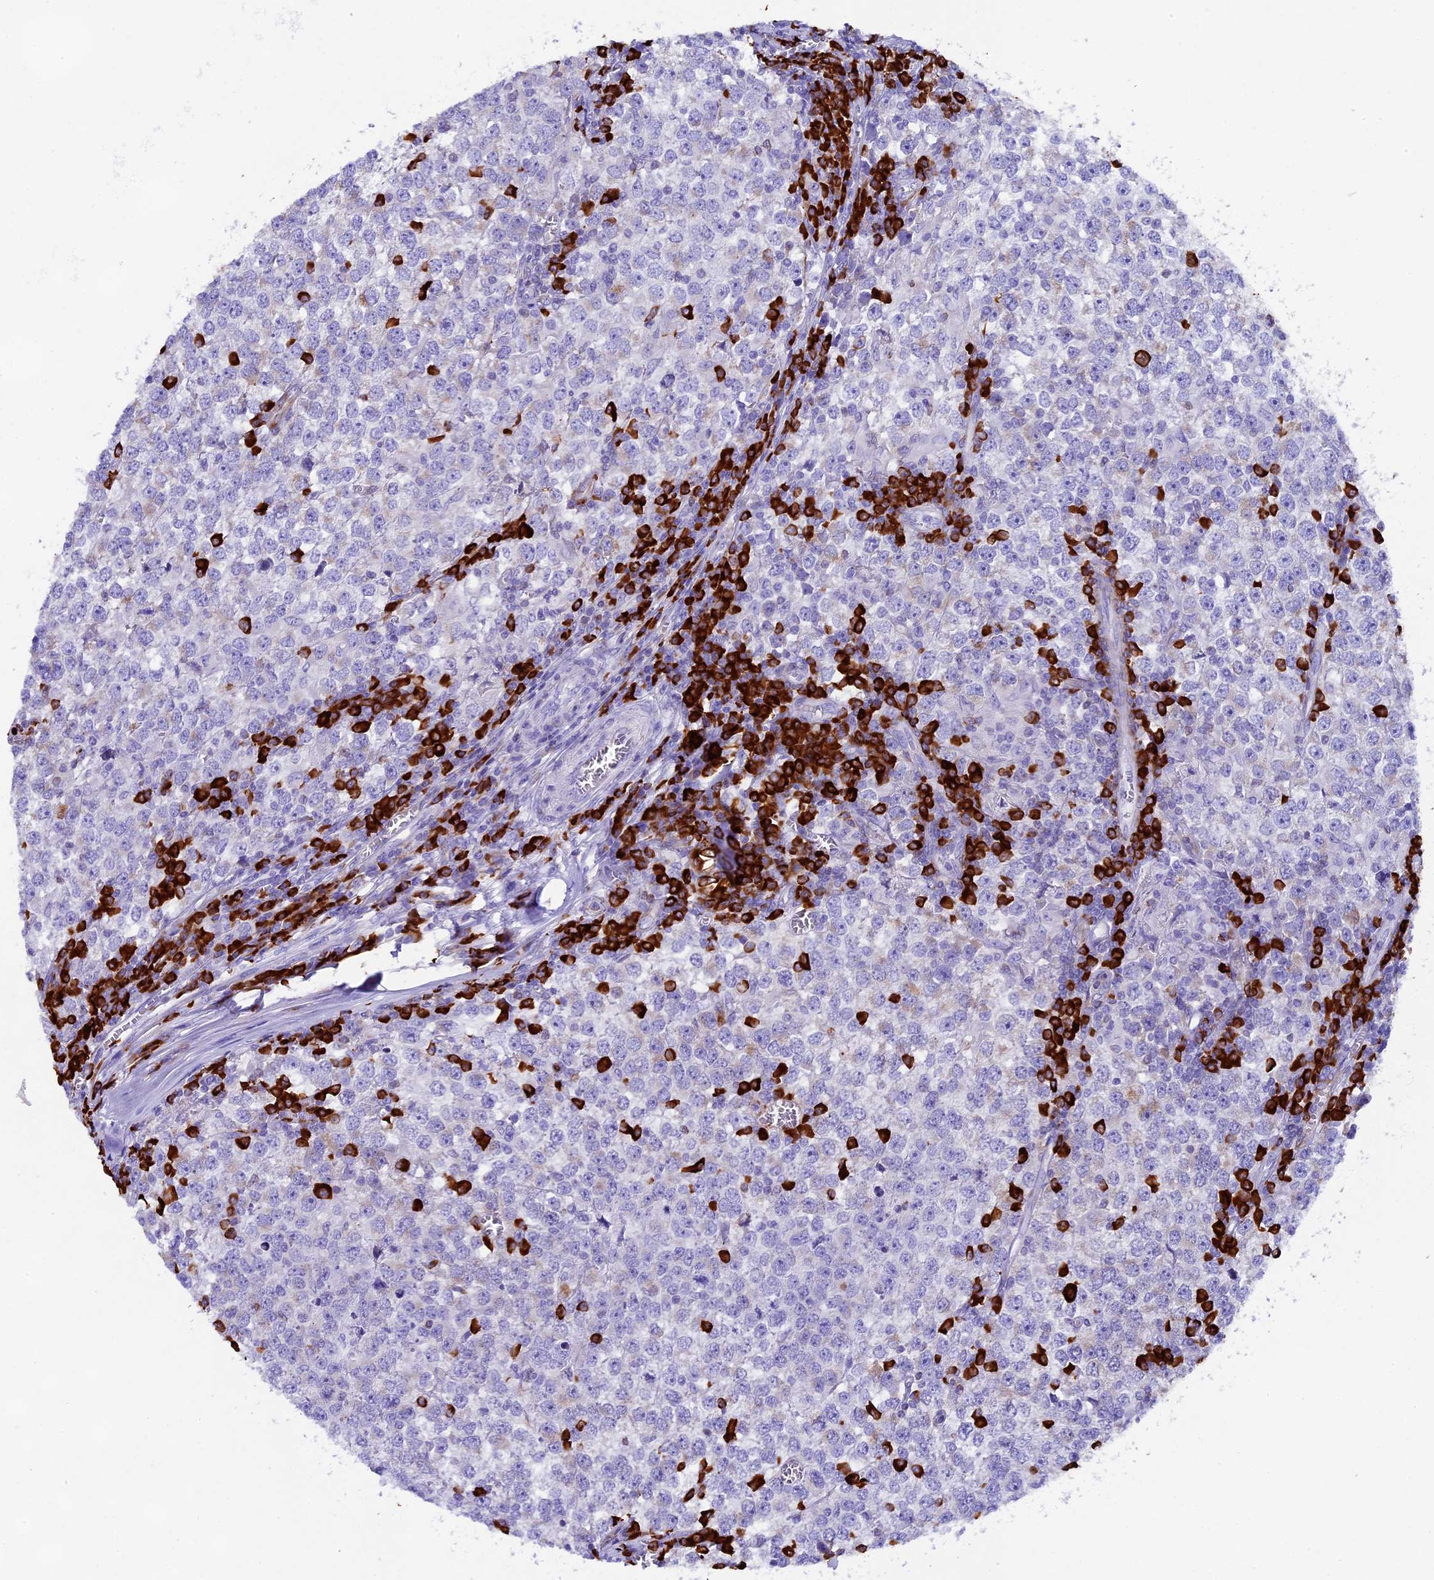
{"staining": {"intensity": "negative", "quantity": "none", "location": "none"}, "tissue": "testis cancer", "cell_type": "Tumor cells", "image_type": "cancer", "snomed": [{"axis": "morphology", "description": "Seminoma, NOS"}, {"axis": "topography", "description": "Testis"}], "caption": "Tumor cells show no significant protein expression in testis seminoma.", "gene": "FKBP11", "patient": {"sex": "male", "age": 65}}